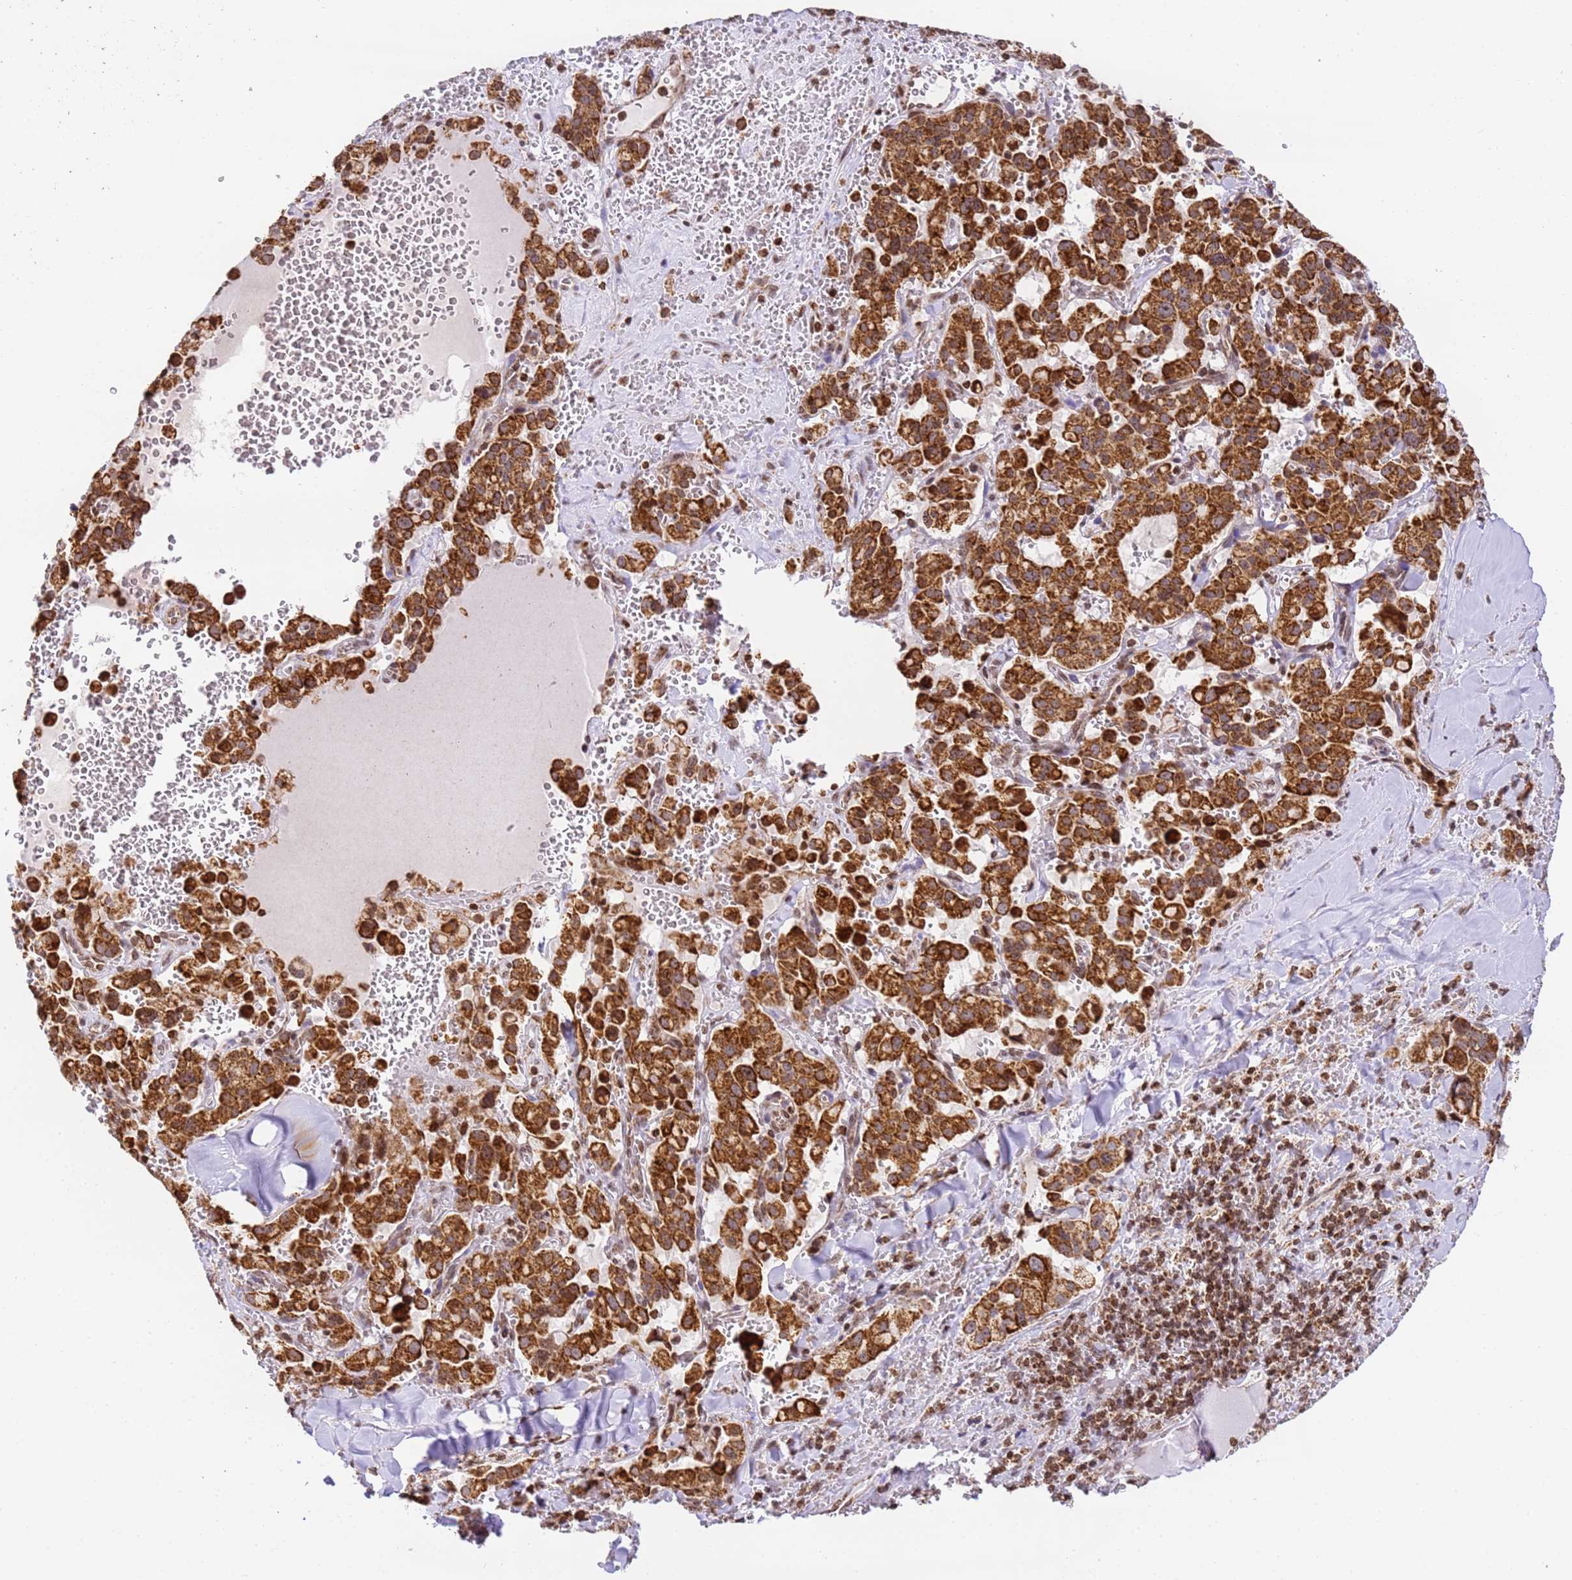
{"staining": {"intensity": "strong", "quantity": ">75%", "location": "cytoplasmic/membranous"}, "tissue": "pancreatic cancer", "cell_type": "Tumor cells", "image_type": "cancer", "snomed": [{"axis": "morphology", "description": "Adenocarcinoma, NOS"}, {"axis": "topography", "description": "Pancreas"}], "caption": "A high-resolution photomicrograph shows immunohistochemistry staining of adenocarcinoma (pancreatic), which demonstrates strong cytoplasmic/membranous positivity in about >75% of tumor cells. (Brightfield microscopy of DAB IHC at high magnification).", "gene": "HSPE1", "patient": {"sex": "male", "age": 65}}